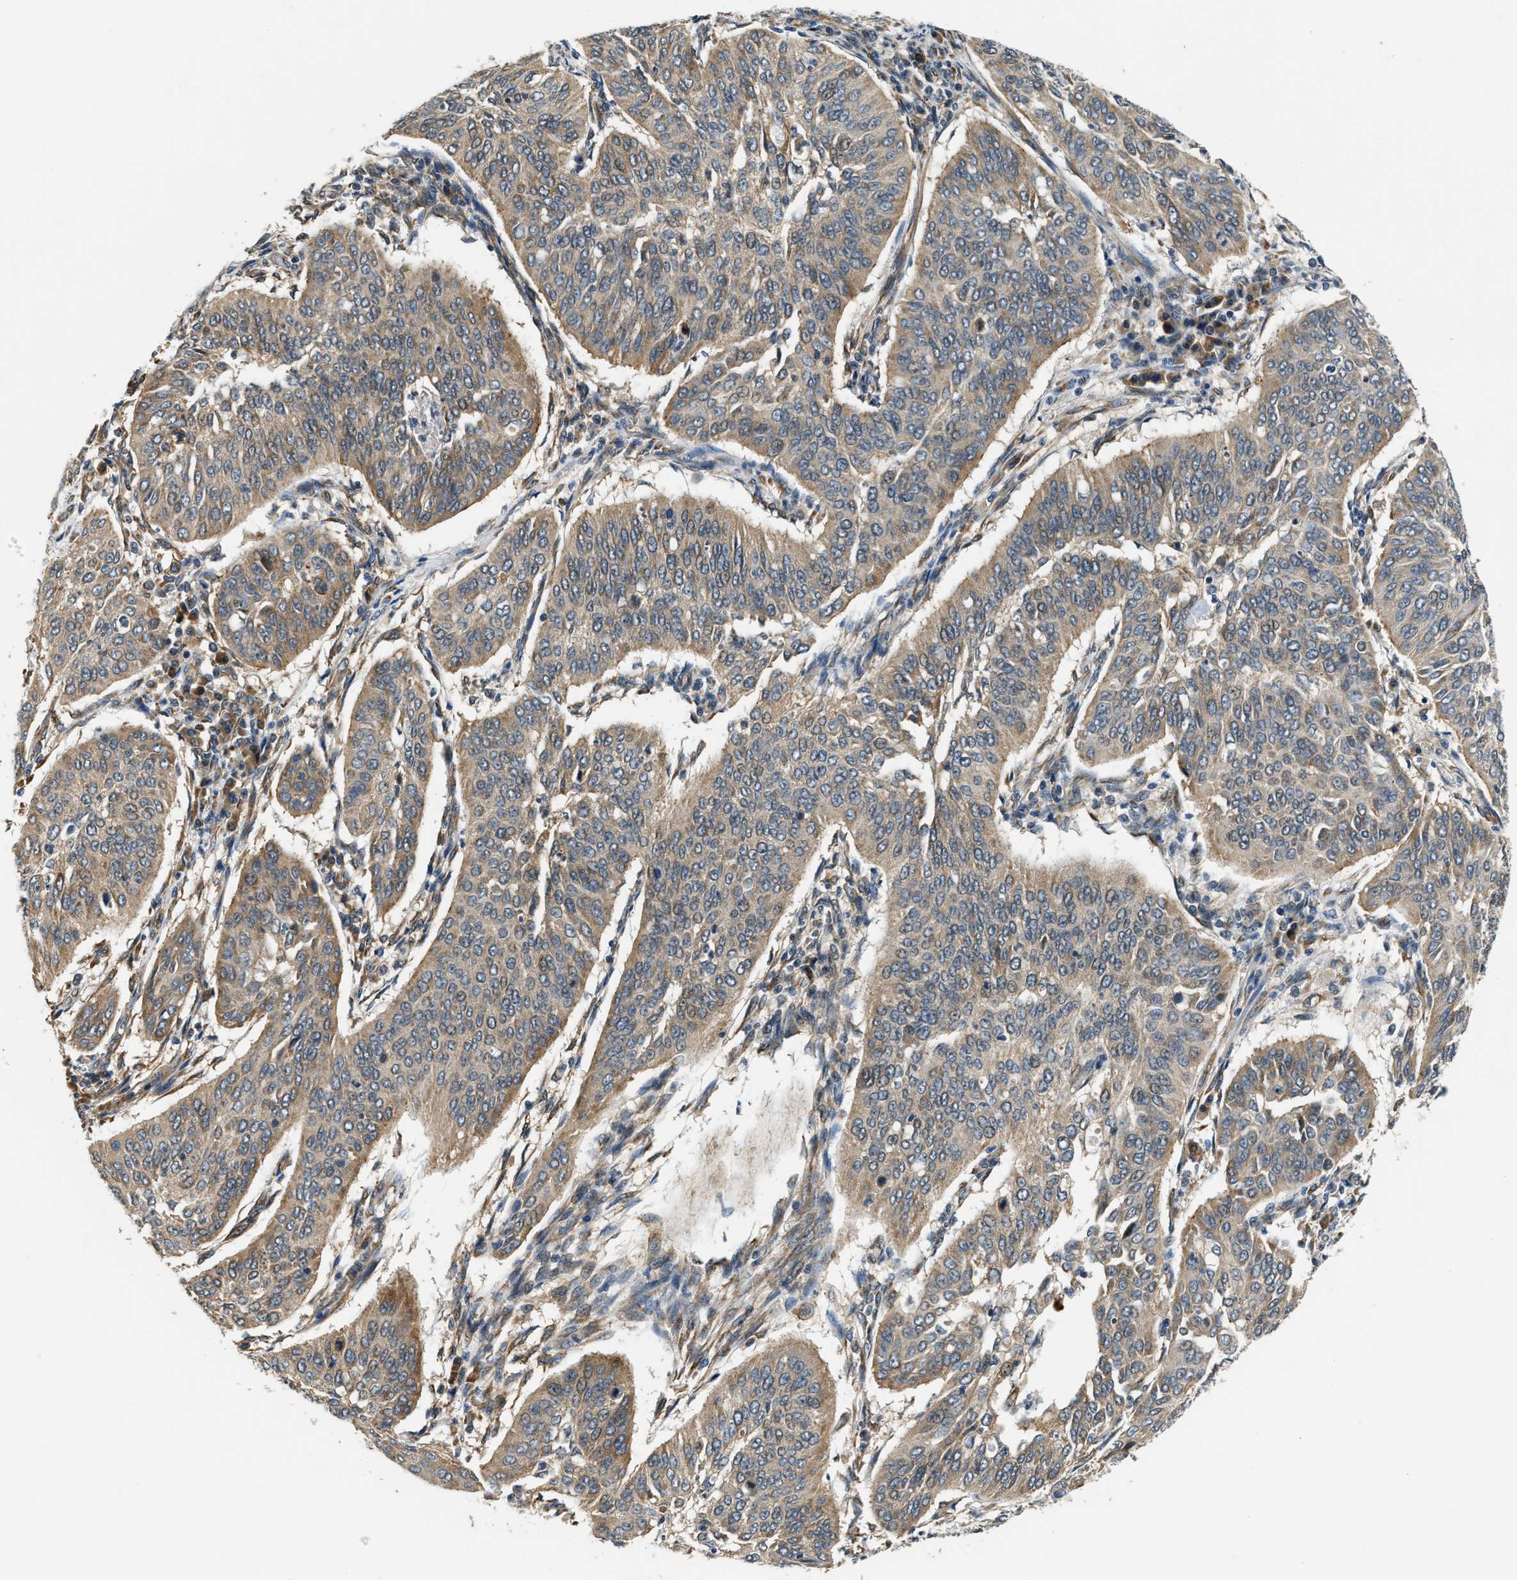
{"staining": {"intensity": "moderate", "quantity": ">75%", "location": "cytoplasmic/membranous"}, "tissue": "cervical cancer", "cell_type": "Tumor cells", "image_type": "cancer", "snomed": [{"axis": "morphology", "description": "Normal tissue, NOS"}, {"axis": "morphology", "description": "Squamous cell carcinoma, NOS"}, {"axis": "topography", "description": "Cervix"}], "caption": "Cervical cancer tissue exhibits moderate cytoplasmic/membranous positivity in about >75% of tumor cells", "gene": "ALOX12", "patient": {"sex": "female", "age": 39}}